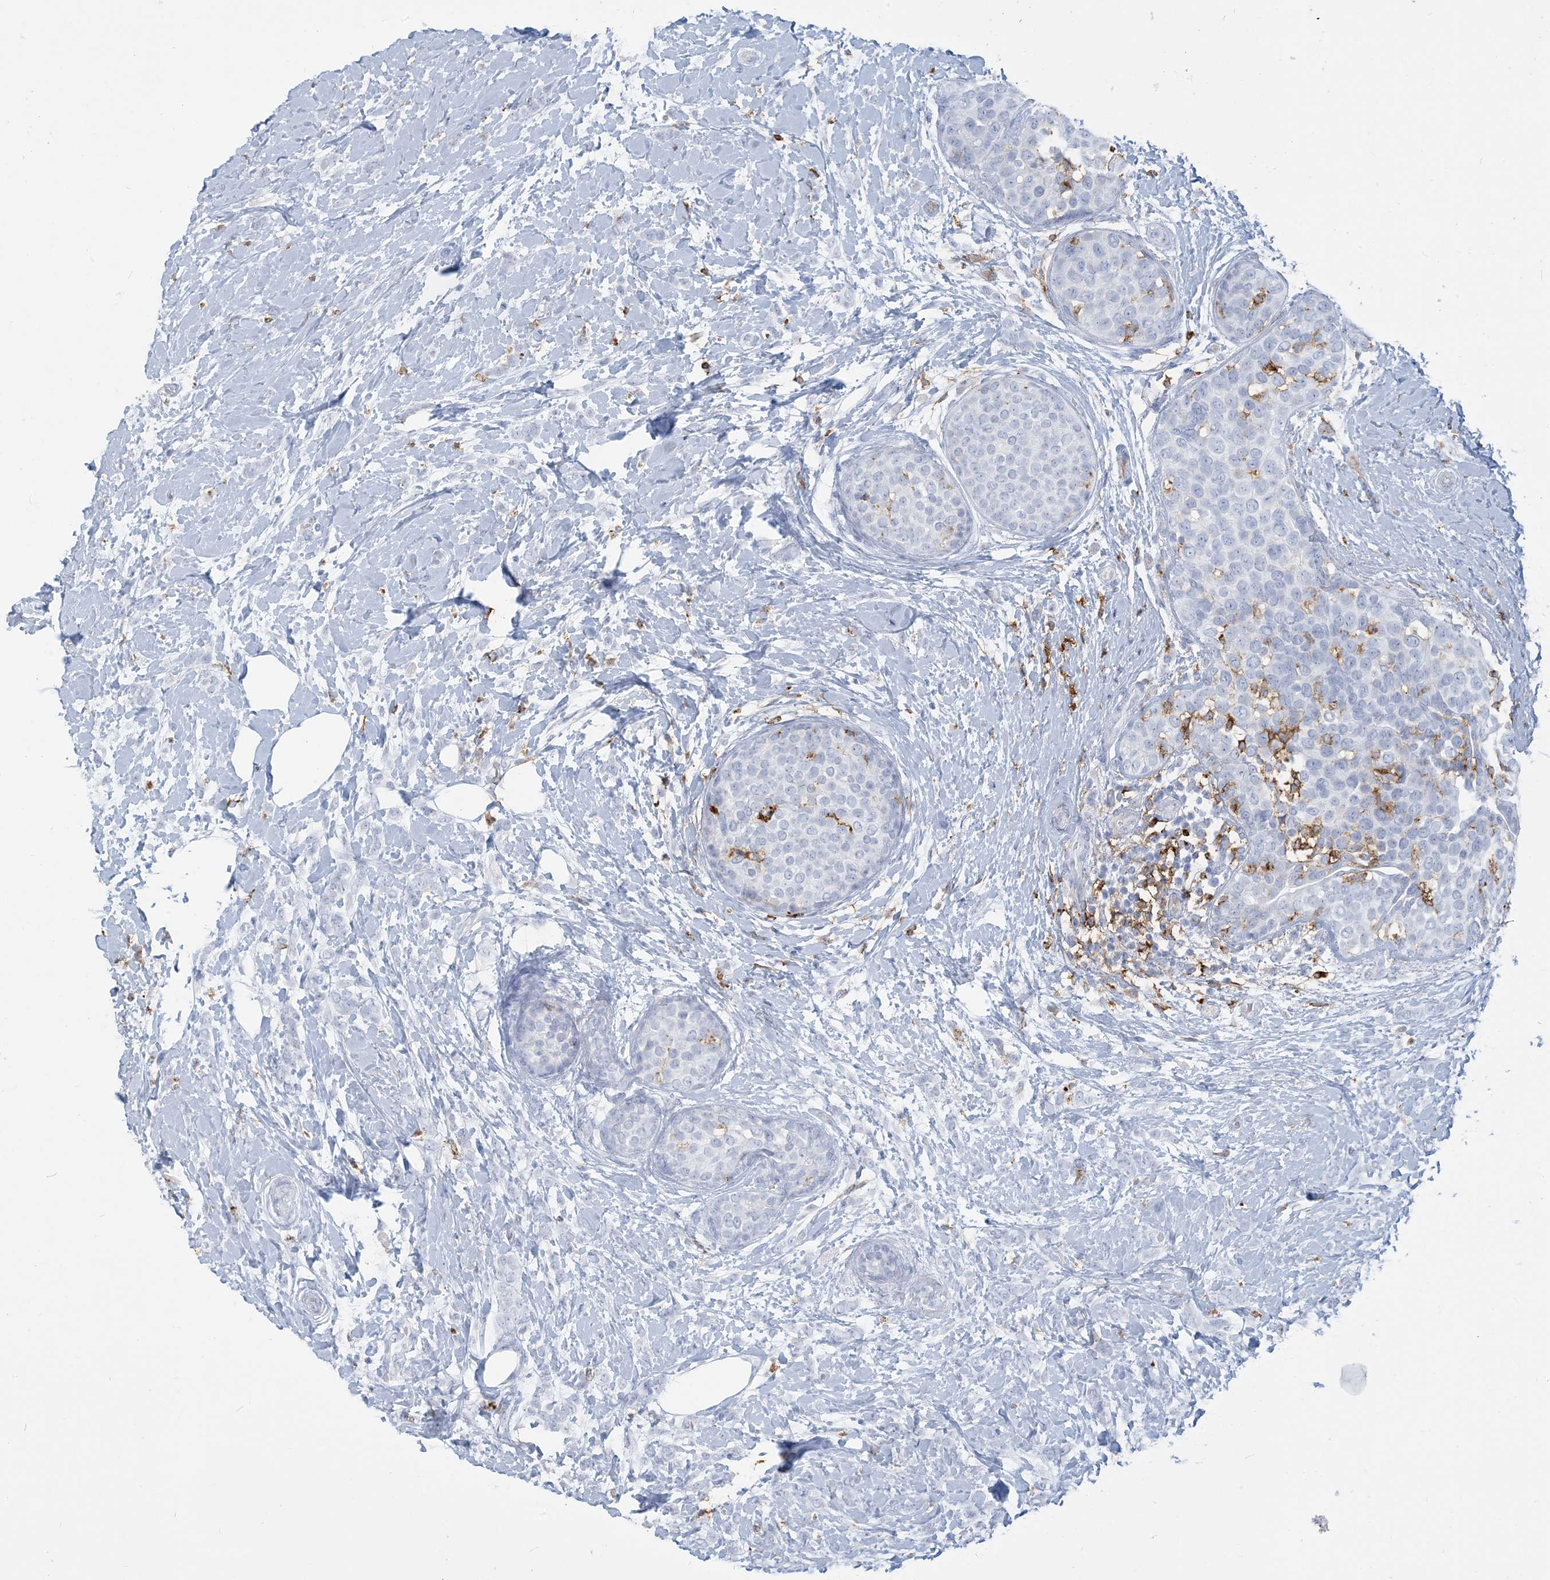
{"staining": {"intensity": "negative", "quantity": "none", "location": "none"}, "tissue": "breast cancer", "cell_type": "Tumor cells", "image_type": "cancer", "snomed": [{"axis": "morphology", "description": "Lobular carcinoma, in situ"}, {"axis": "morphology", "description": "Lobular carcinoma"}, {"axis": "topography", "description": "Breast"}], "caption": "IHC of lobular carcinoma in situ (breast) reveals no staining in tumor cells. The staining was performed using DAB (3,3'-diaminobenzidine) to visualize the protein expression in brown, while the nuclei were stained in blue with hematoxylin (Magnification: 20x).", "gene": "HLA-DRB1", "patient": {"sex": "female", "age": 41}}